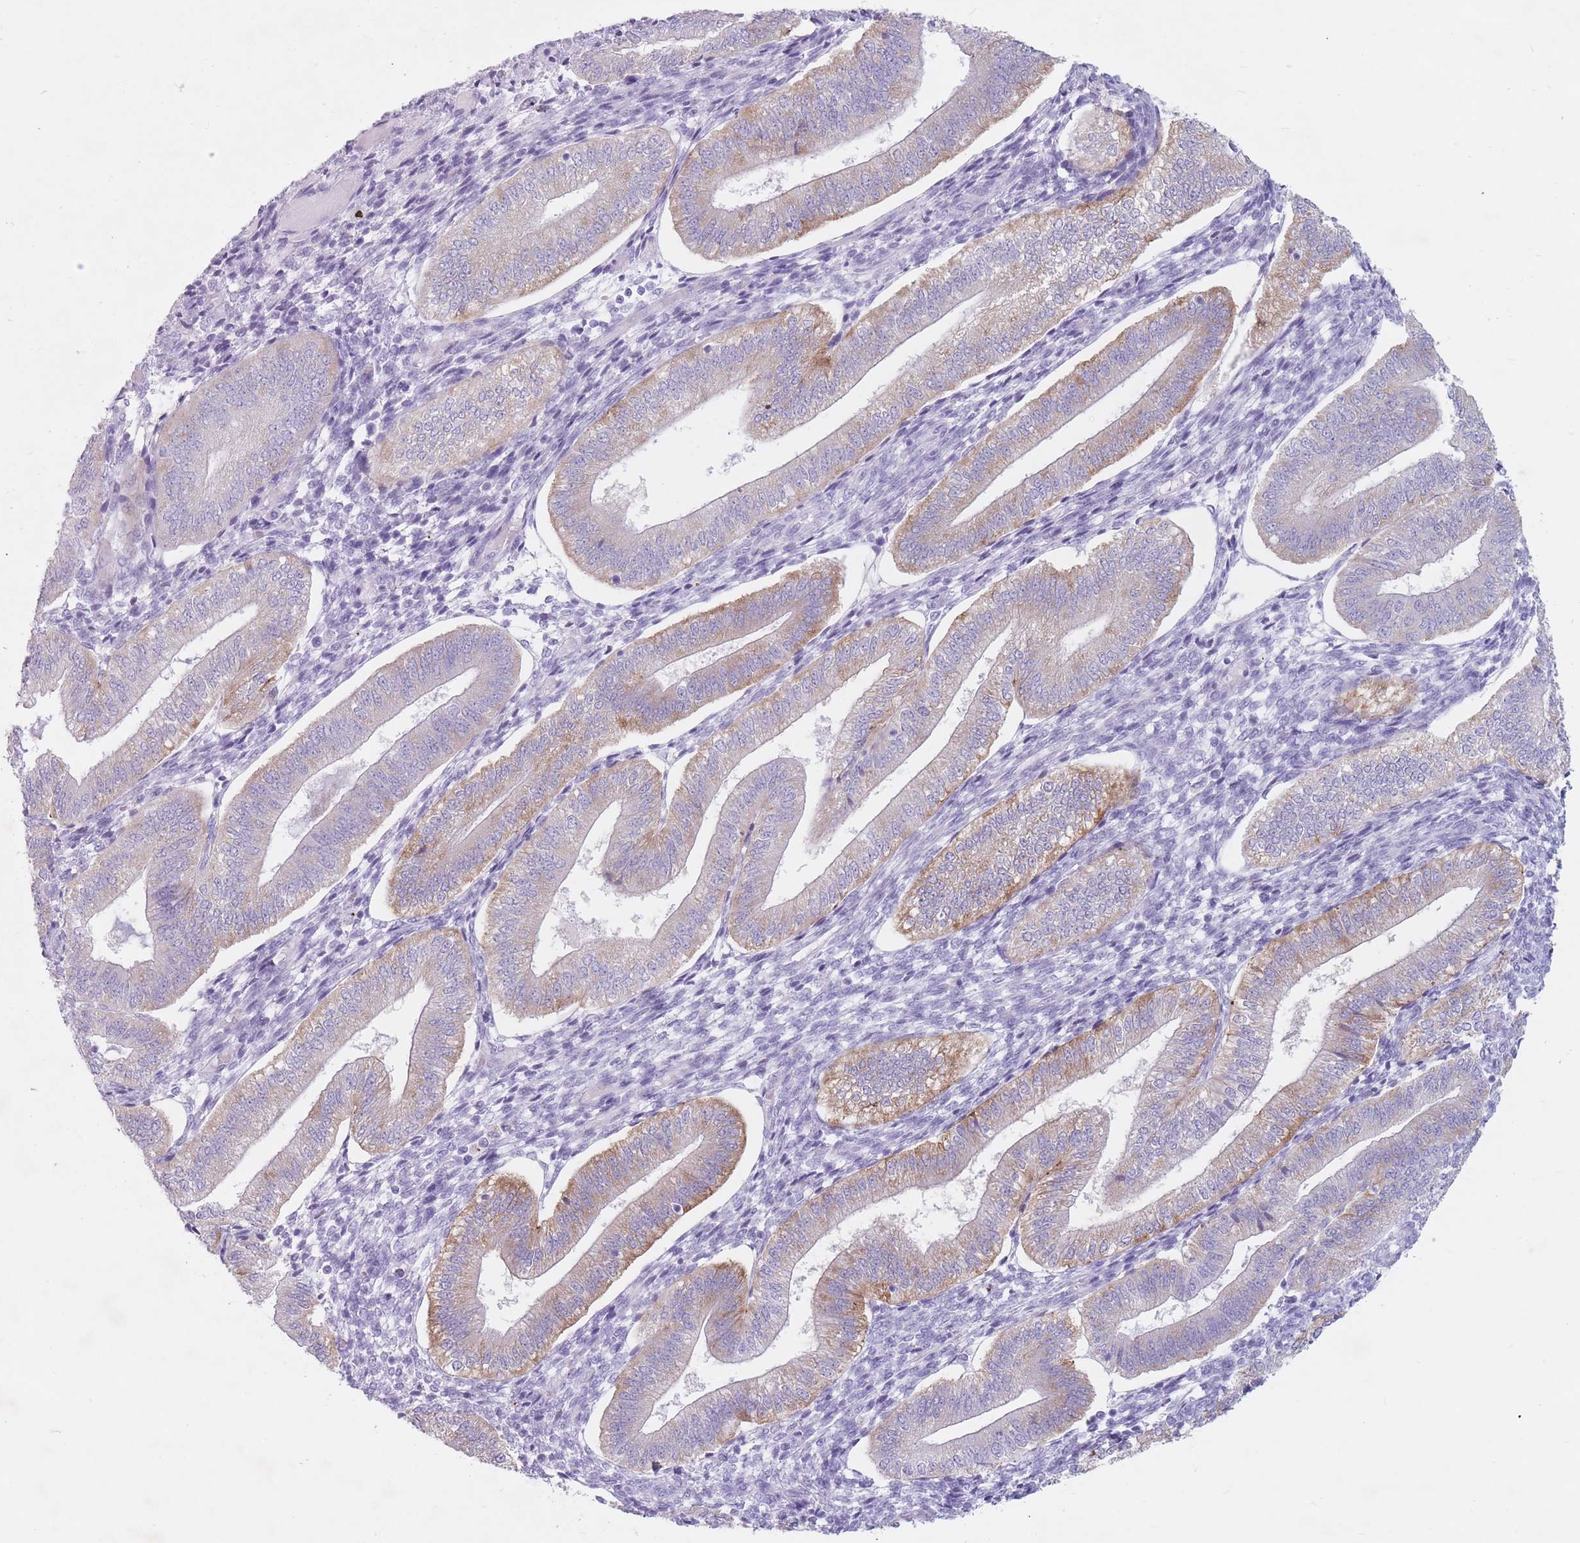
{"staining": {"intensity": "negative", "quantity": "none", "location": "none"}, "tissue": "endometrium", "cell_type": "Cells in endometrial stroma", "image_type": "normal", "snomed": [{"axis": "morphology", "description": "Normal tissue, NOS"}, {"axis": "topography", "description": "Endometrium"}], "caption": "Immunohistochemistry (IHC) image of unremarkable human endometrium stained for a protein (brown), which shows no expression in cells in endometrial stroma.", "gene": "ST3GAL5", "patient": {"sex": "female", "age": 34}}